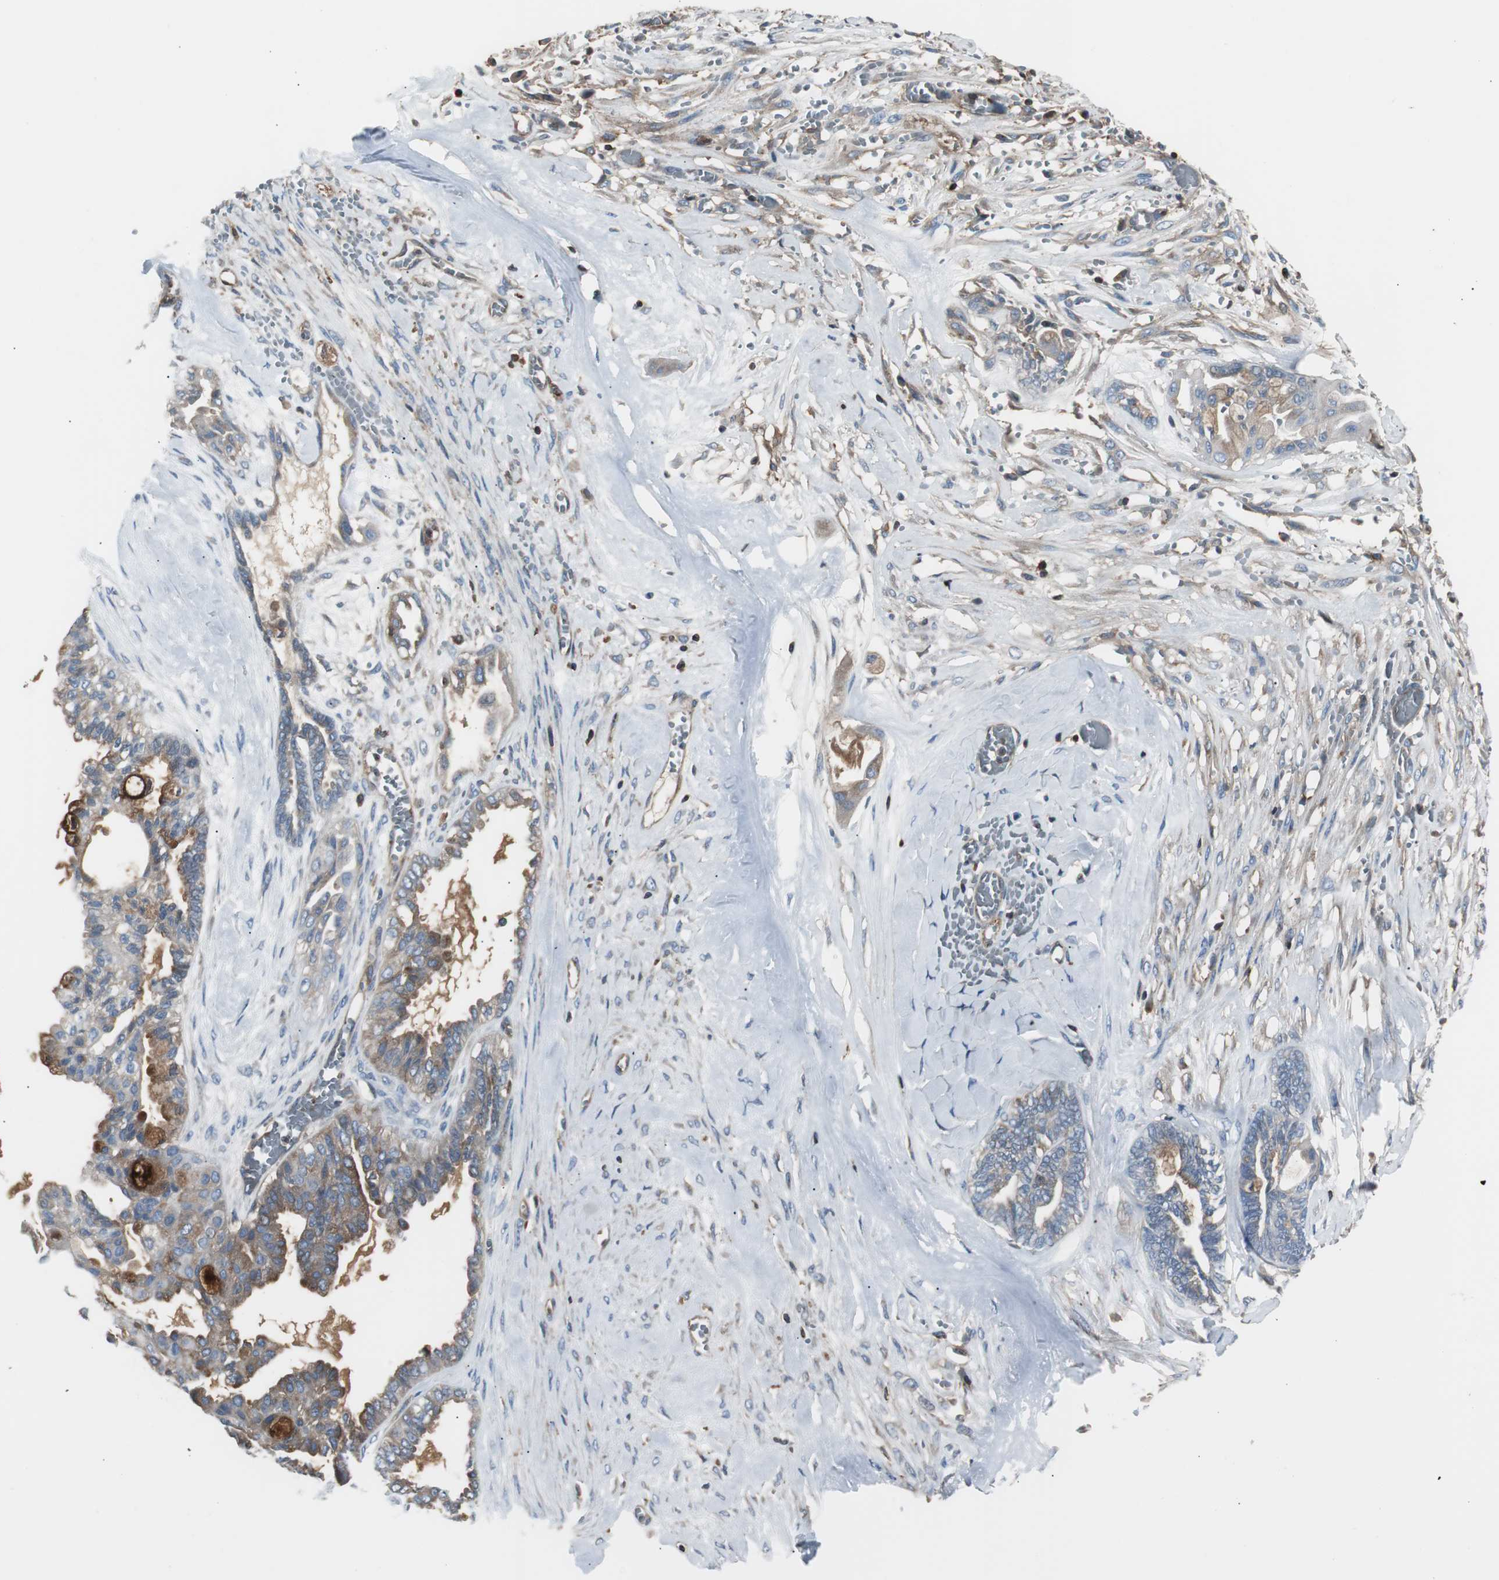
{"staining": {"intensity": "strong", "quantity": "25%-75%", "location": "cytoplasmic/membranous"}, "tissue": "ovarian cancer", "cell_type": "Tumor cells", "image_type": "cancer", "snomed": [{"axis": "morphology", "description": "Carcinoma, NOS"}, {"axis": "morphology", "description": "Carcinoma, endometroid"}, {"axis": "topography", "description": "Ovary"}], "caption": "Immunohistochemistry (IHC) histopathology image of neoplastic tissue: human ovarian cancer (carcinoma) stained using IHC displays high levels of strong protein expression localized specifically in the cytoplasmic/membranous of tumor cells, appearing as a cytoplasmic/membranous brown color.", "gene": "B2M", "patient": {"sex": "female", "age": 50}}